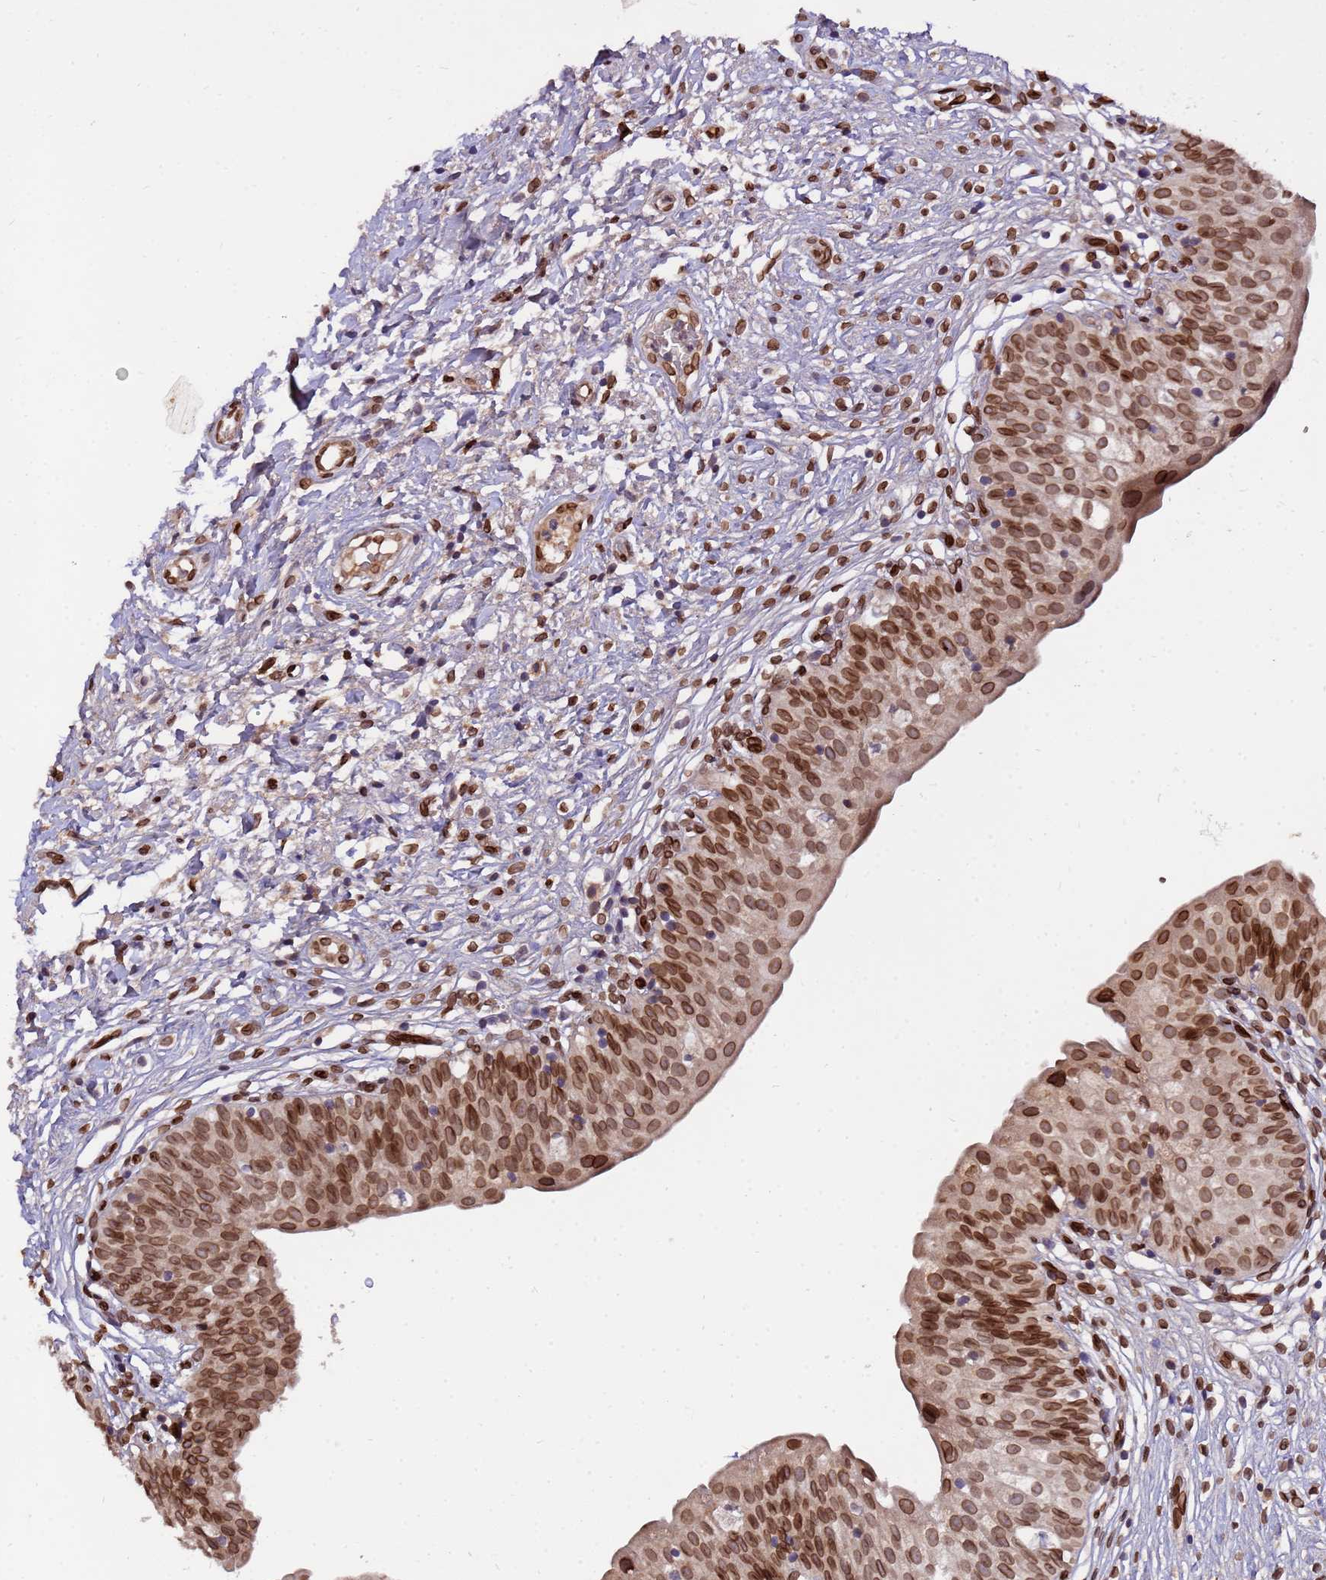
{"staining": {"intensity": "strong", "quantity": ">75%", "location": "cytoplasmic/membranous,nuclear"}, "tissue": "urinary bladder", "cell_type": "Urothelial cells", "image_type": "normal", "snomed": [{"axis": "morphology", "description": "Normal tissue, NOS"}, {"axis": "topography", "description": "Urinary bladder"}], "caption": "Brown immunohistochemical staining in normal urinary bladder reveals strong cytoplasmic/membranous,nuclear staining in about >75% of urothelial cells.", "gene": "GPR135", "patient": {"sex": "male", "age": 55}}